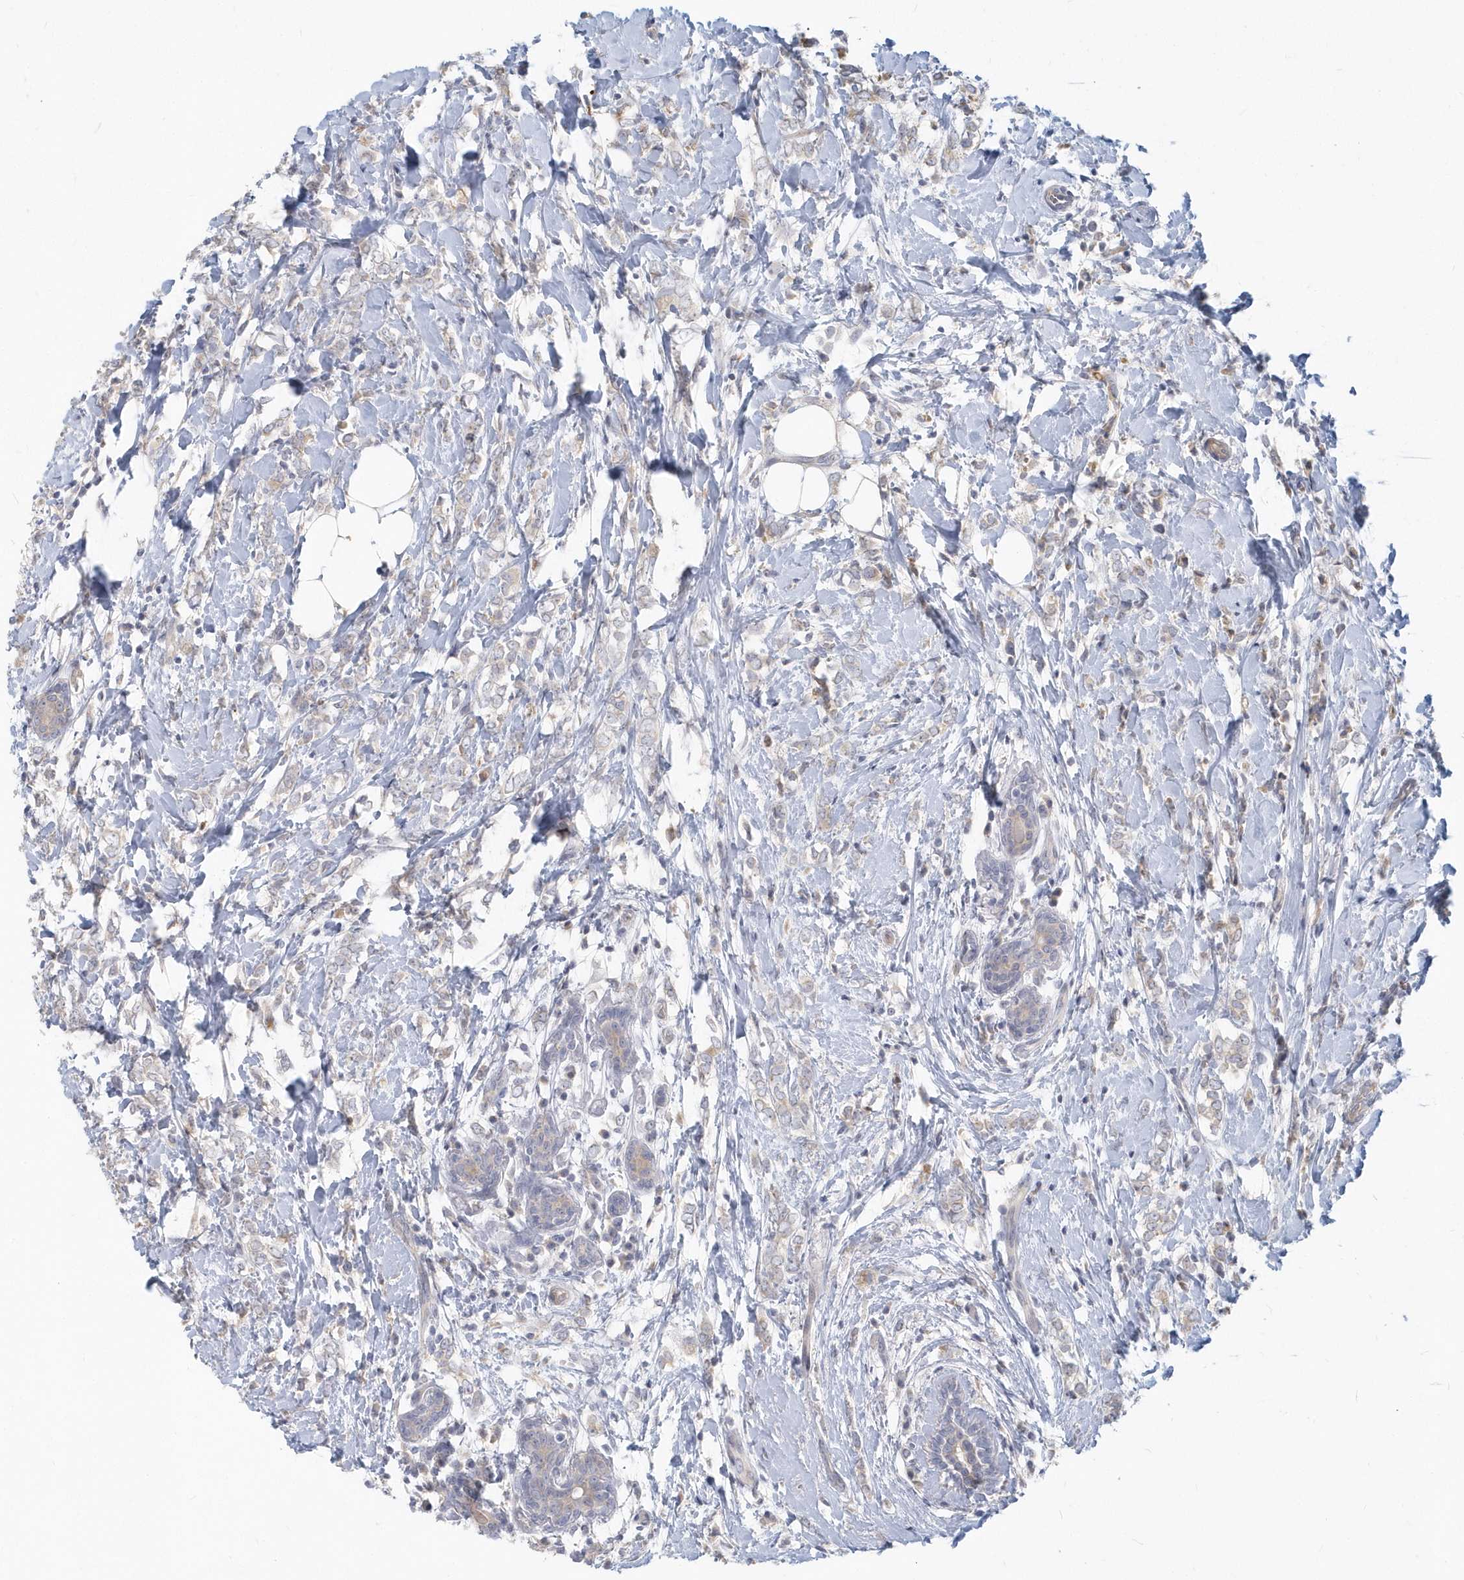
{"staining": {"intensity": "weak", "quantity": "<25%", "location": "cytoplasmic/membranous"}, "tissue": "breast cancer", "cell_type": "Tumor cells", "image_type": "cancer", "snomed": [{"axis": "morphology", "description": "Normal tissue, NOS"}, {"axis": "morphology", "description": "Lobular carcinoma"}, {"axis": "topography", "description": "Breast"}], "caption": "Protein analysis of breast cancer (lobular carcinoma) shows no significant positivity in tumor cells.", "gene": "NAPB", "patient": {"sex": "female", "age": 47}}